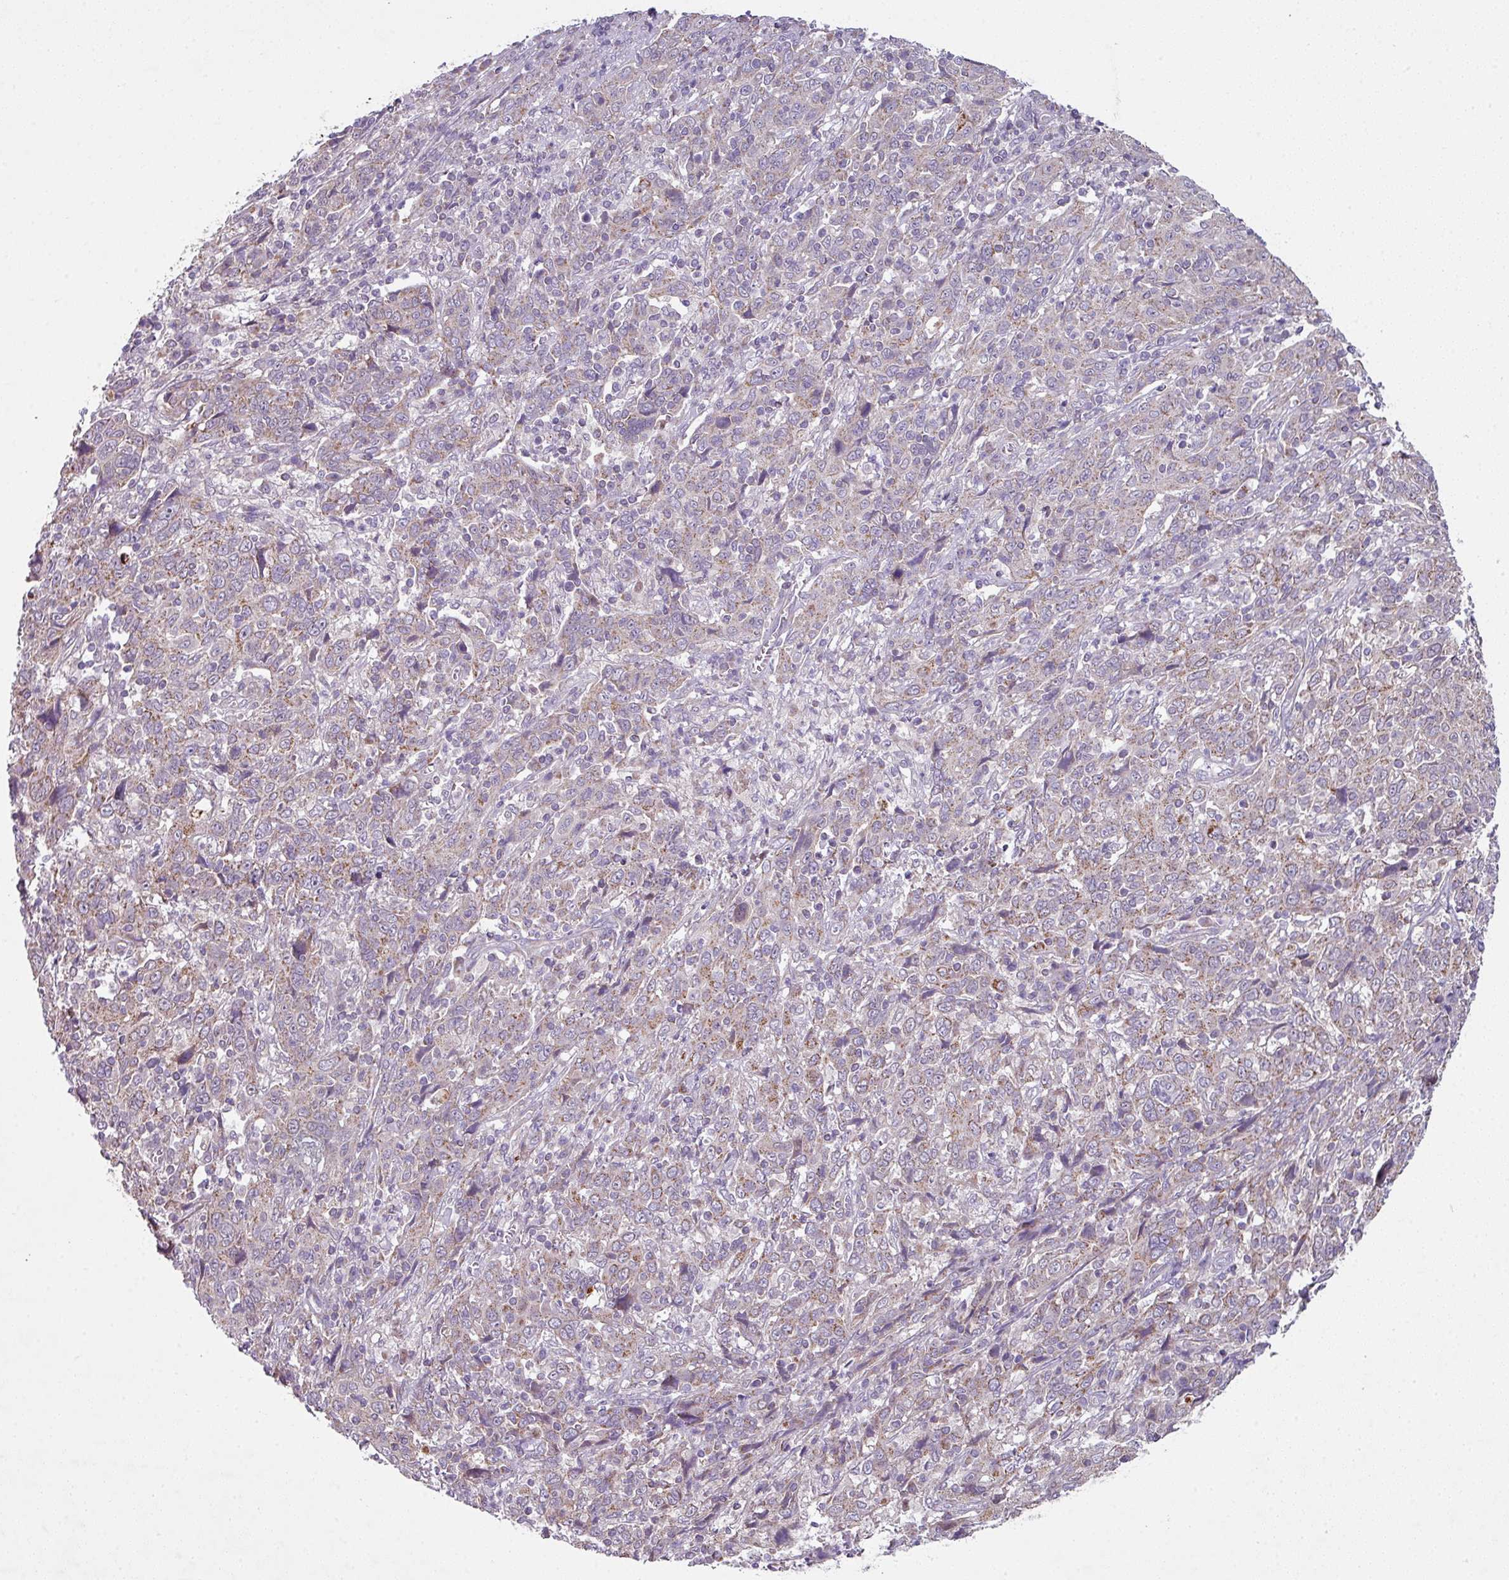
{"staining": {"intensity": "weak", "quantity": "25%-75%", "location": "cytoplasmic/membranous"}, "tissue": "cervical cancer", "cell_type": "Tumor cells", "image_type": "cancer", "snomed": [{"axis": "morphology", "description": "Squamous cell carcinoma, NOS"}, {"axis": "topography", "description": "Cervix"}], "caption": "Immunohistochemistry micrograph of human cervical cancer (squamous cell carcinoma) stained for a protein (brown), which exhibits low levels of weak cytoplasmic/membranous staining in about 25%-75% of tumor cells.", "gene": "LRRC9", "patient": {"sex": "female", "age": 46}}